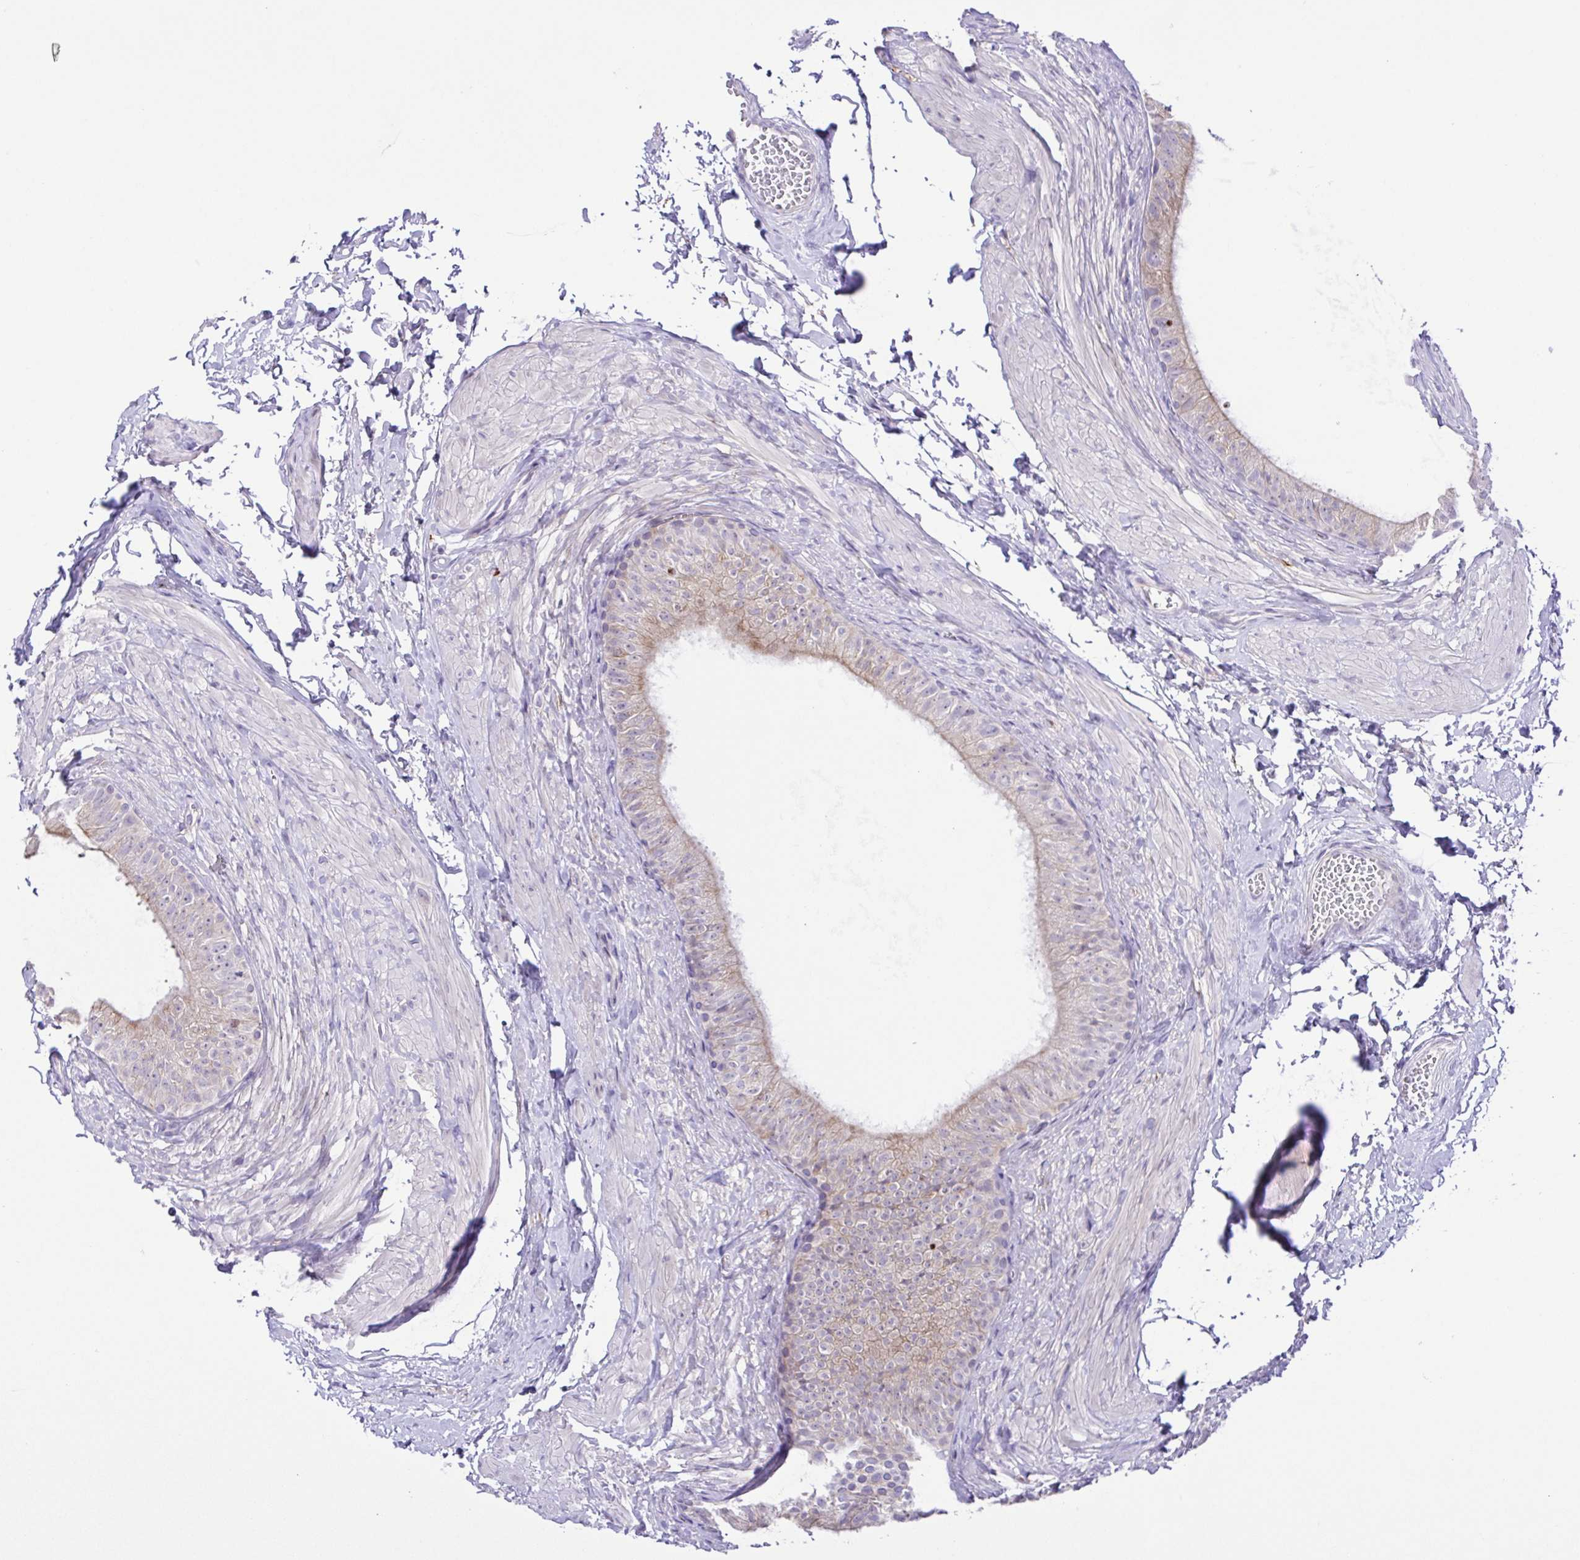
{"staining": {"intensity": "weak", "quantity": "<25%", "location": "cytoplasmic/membranous"}, "tissue": "epididymis", "cell_type": "Glandular cells", "image_type": "normal", "snomed": [{"axis": "morphology", "description": "Normal tissue, NOS"}, {"axis": "topography", "description": "Epididymis, spermatic cord, NOS"}, {"axis": "topography", "description": "Epididymis"}, {"axis": "topography", "description": "Peripheral nerve tissue"}], "caption": "A histopathology image of epididymis stained for a protein reveals no brown staining in glandular cells.", "gene": "DCLK2", "patient": {"sex": "male", "age": 29}}